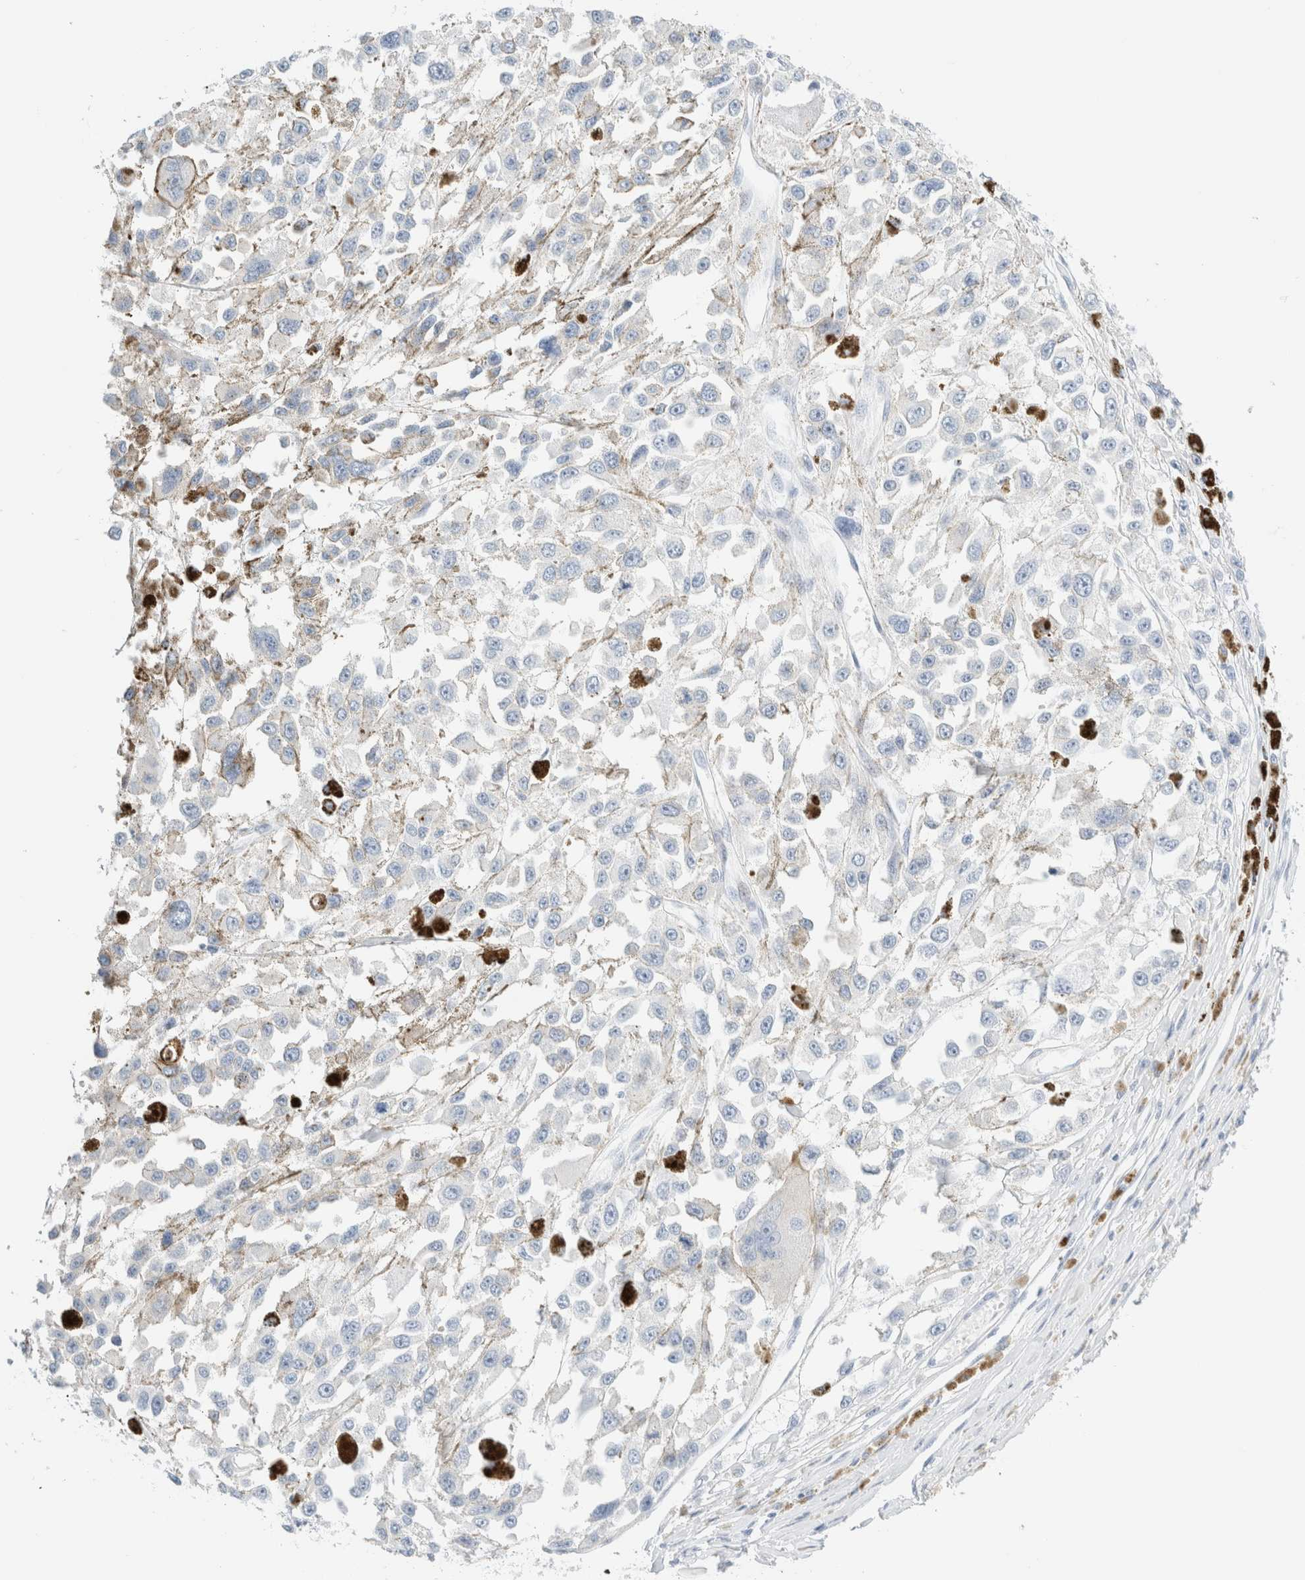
{"staining": {"intensity": "negative", "quantity": "none", "location": "none"}, "tissue": "melanoma", "cell_type": "Tumor cells", "image_type": "cancer", "snomed": [{"axis": "morphology", "description": "Malignant melanoma, Metastatic site"}, {"axis": "topography", "description": "Lymph node"}], "caption": "Immunohistochemistry (IHC) of human malignant melanoma (metastatic site) demonstrates no staining in tumor cells. (DAB (3,3'-diaminobenzidine) IHC, high magnification).", "gene": "DPYS", "patient": {"sex": "male", "age": 59}}